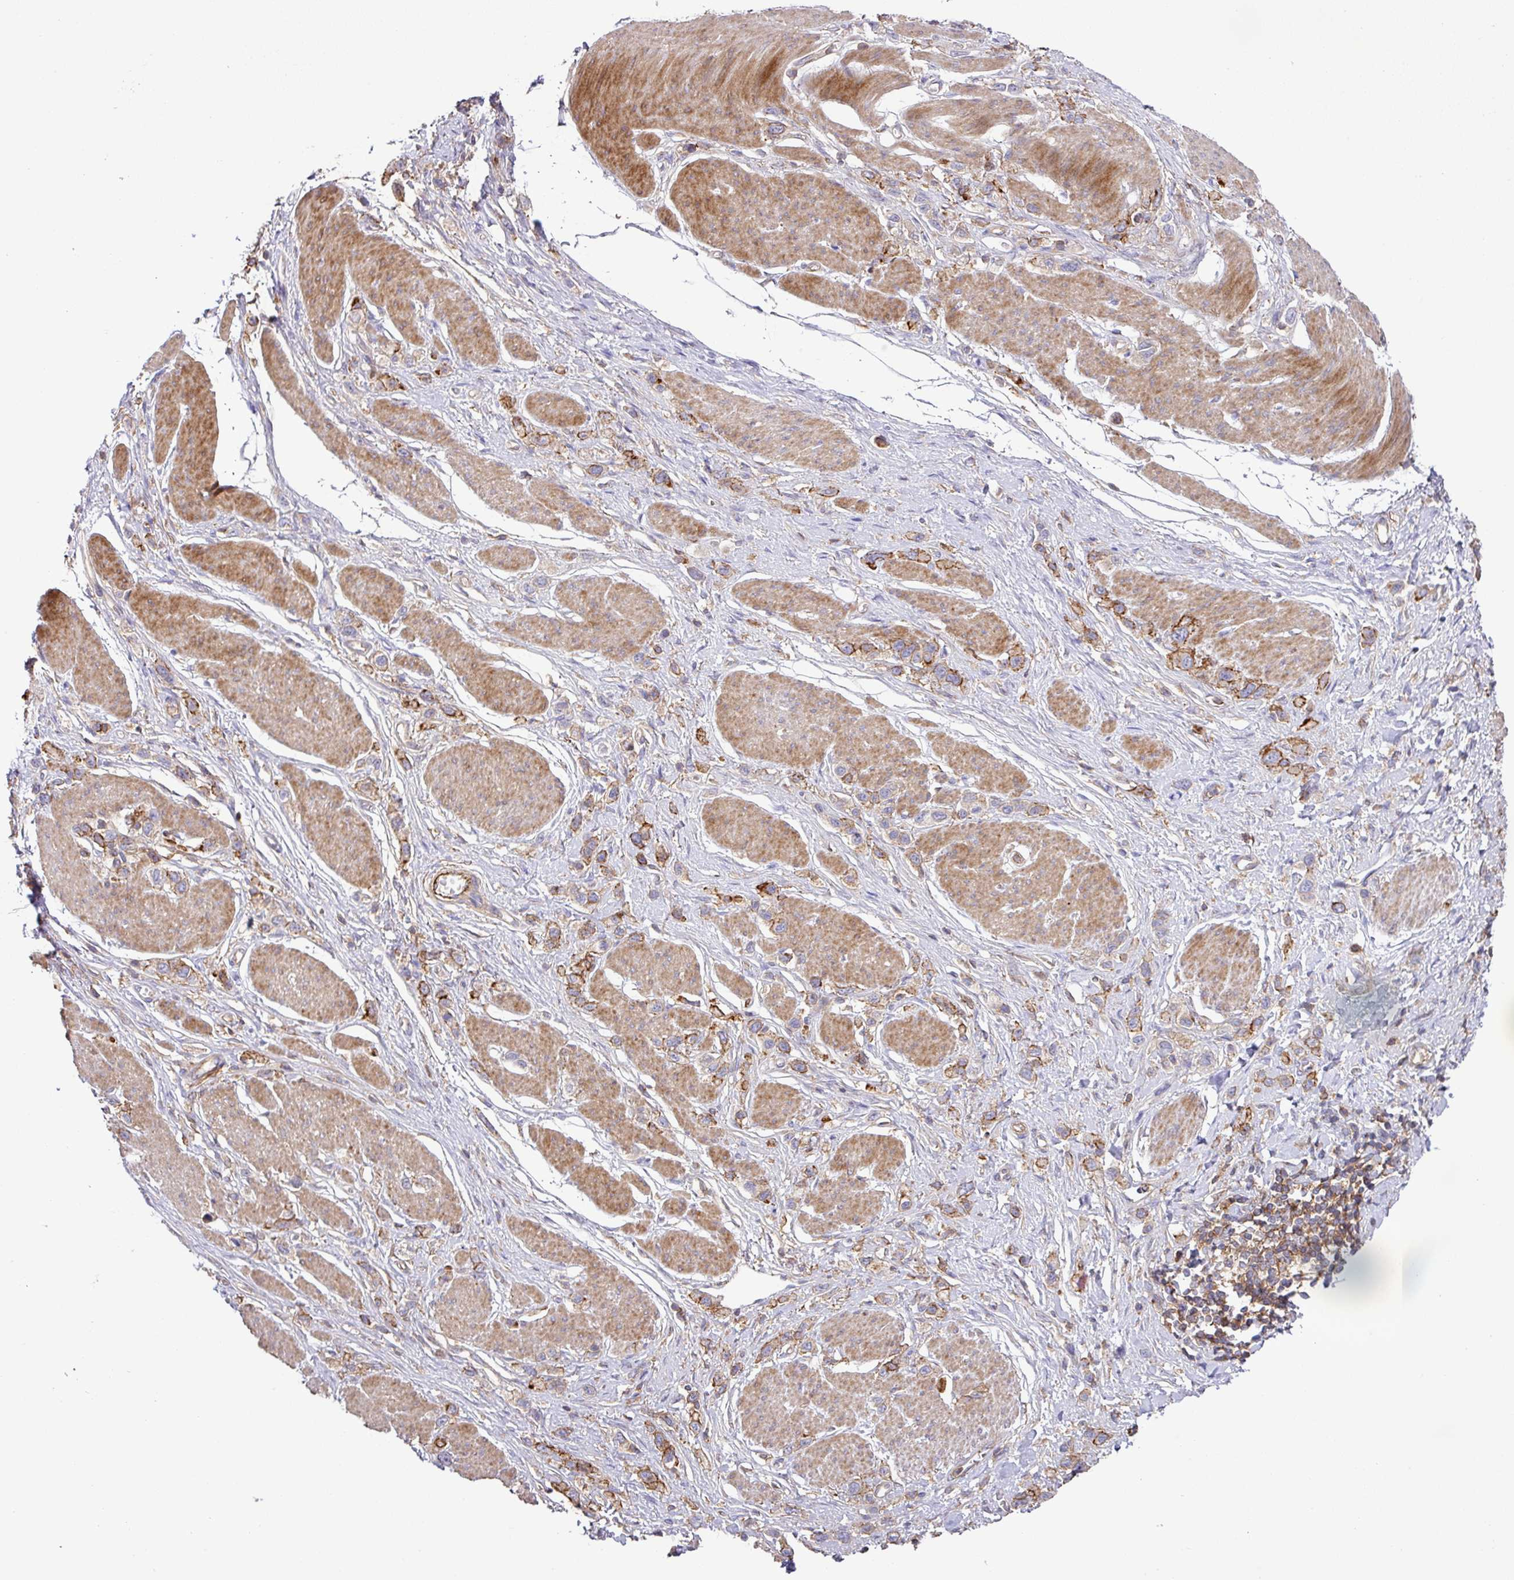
{"staining": {"intensity": "moderate", "quantity": "25%-75%", "location": "cytoplasmic/membranous"}, "tissue": "stomach cancer", "cell_type": "Tumor cells", "image_type": "cancer", "snomed": [{"axis": "morphology", "description": "Adenocarcinoma, NOS"}, {"axis": "topography", "description": "Stomach"}], "caption": "DAB immunohistochemical staining of human stomach adenocarcinoma displays moderate cytoplasmic/membranous protein positivity in approximately 25%-75% of tumor cells.", "gene": "RIC1", "patient": {"sex": "female", "age": 65}}